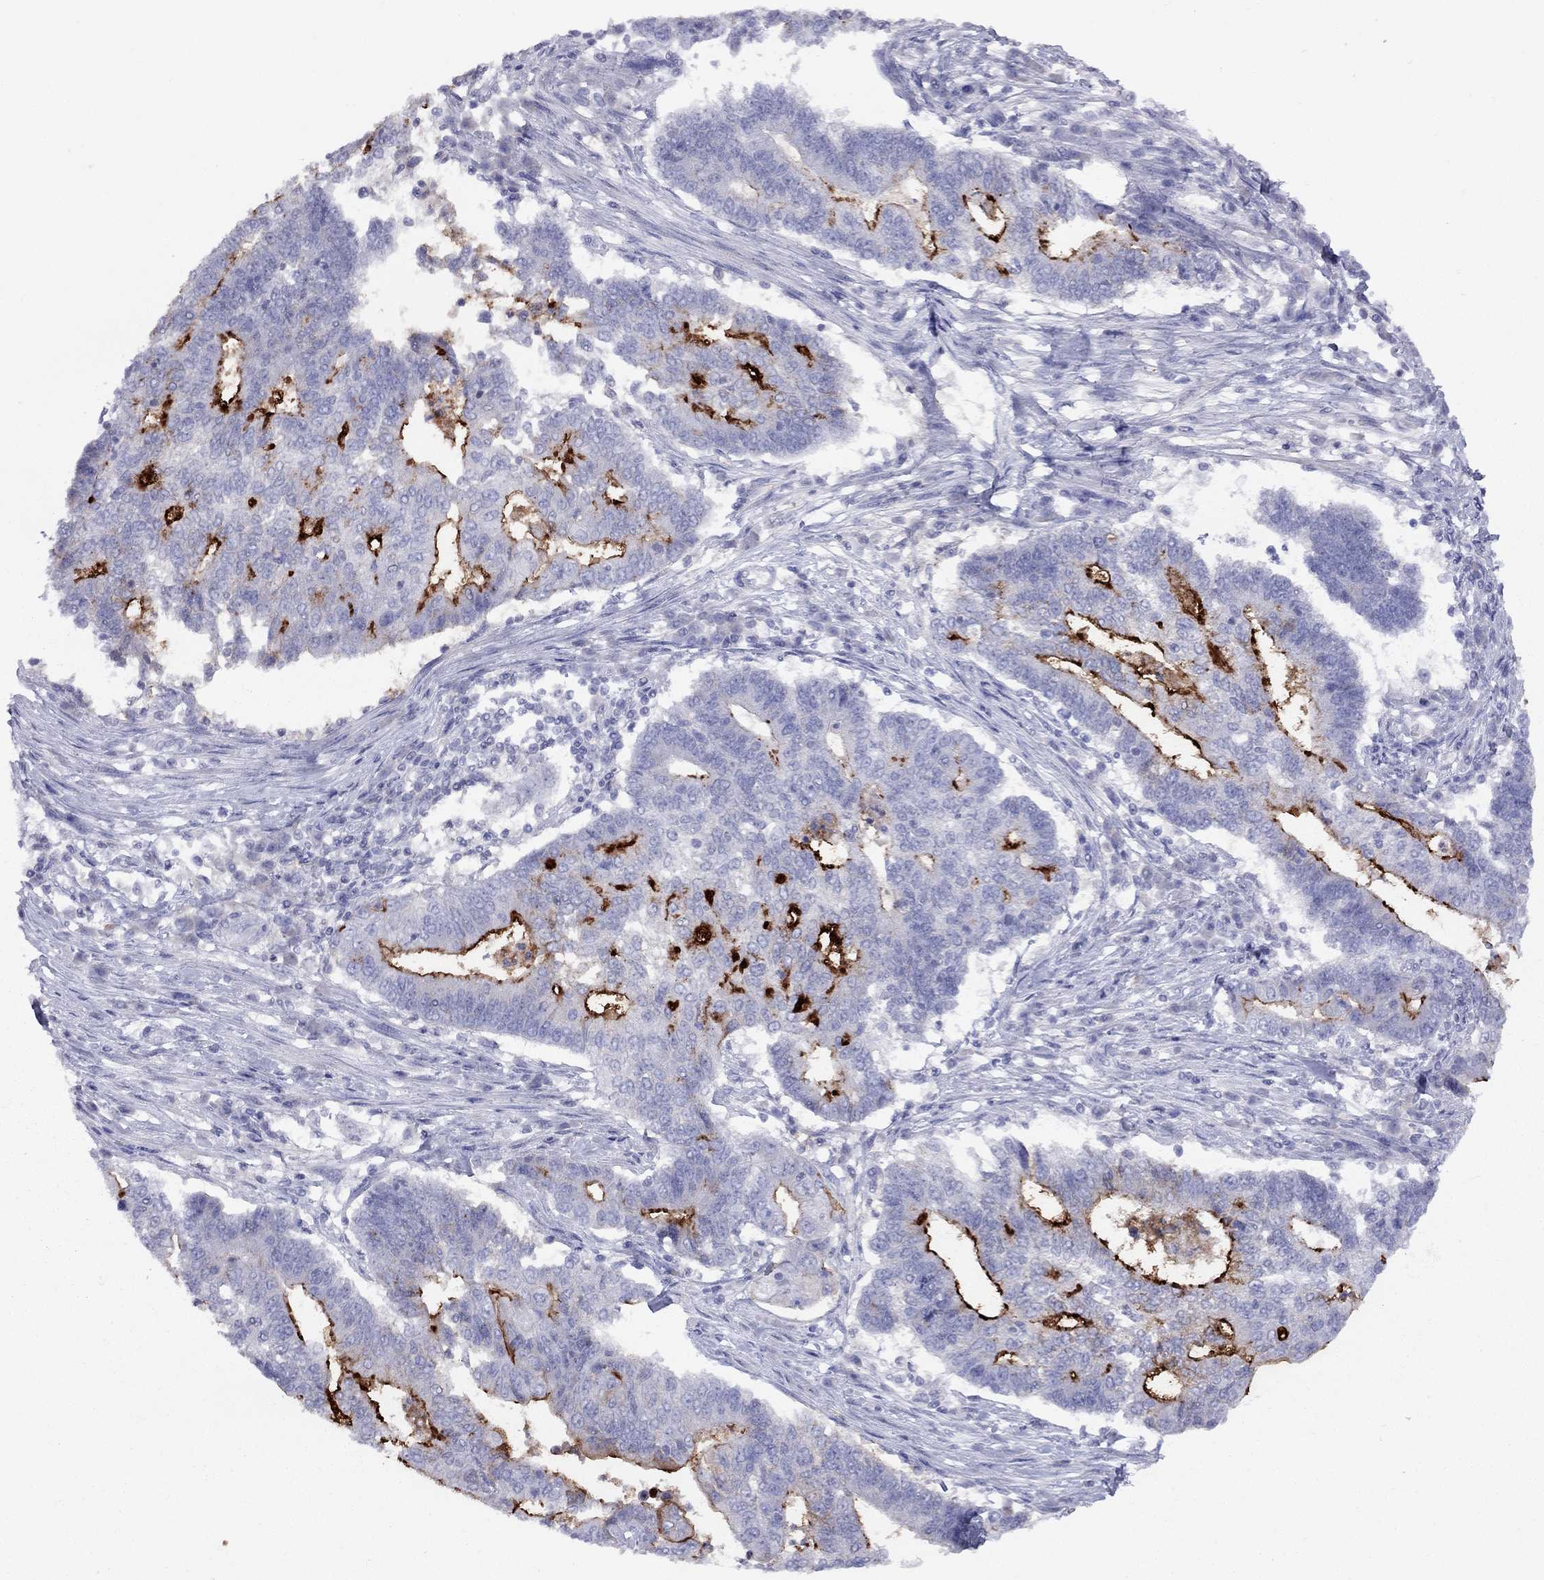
{"staining": {"intensity": "strong", "quantity": "<25%", "location": "cytoplasmic/membranous"}, "tissue": "endometrial cancer", "cell_type": "Tumor cells", "image_type": "cancer", "snomed": [{"axis": "morphology", "description": "Adenocarcinoma, NOS"}, {"axis": "topography", "description": "Uterus"}, {"axis": "topography", "description": "Endometrium"}], "caption": "Endometrial cancer (adenocarcinoma) stained with a brown dye displays strong cytoplasmic/membranous positive expression in approximately <25% of tumor cells.", "gene": "MUC16", "patient": {"sex": "female", "age": 54}}